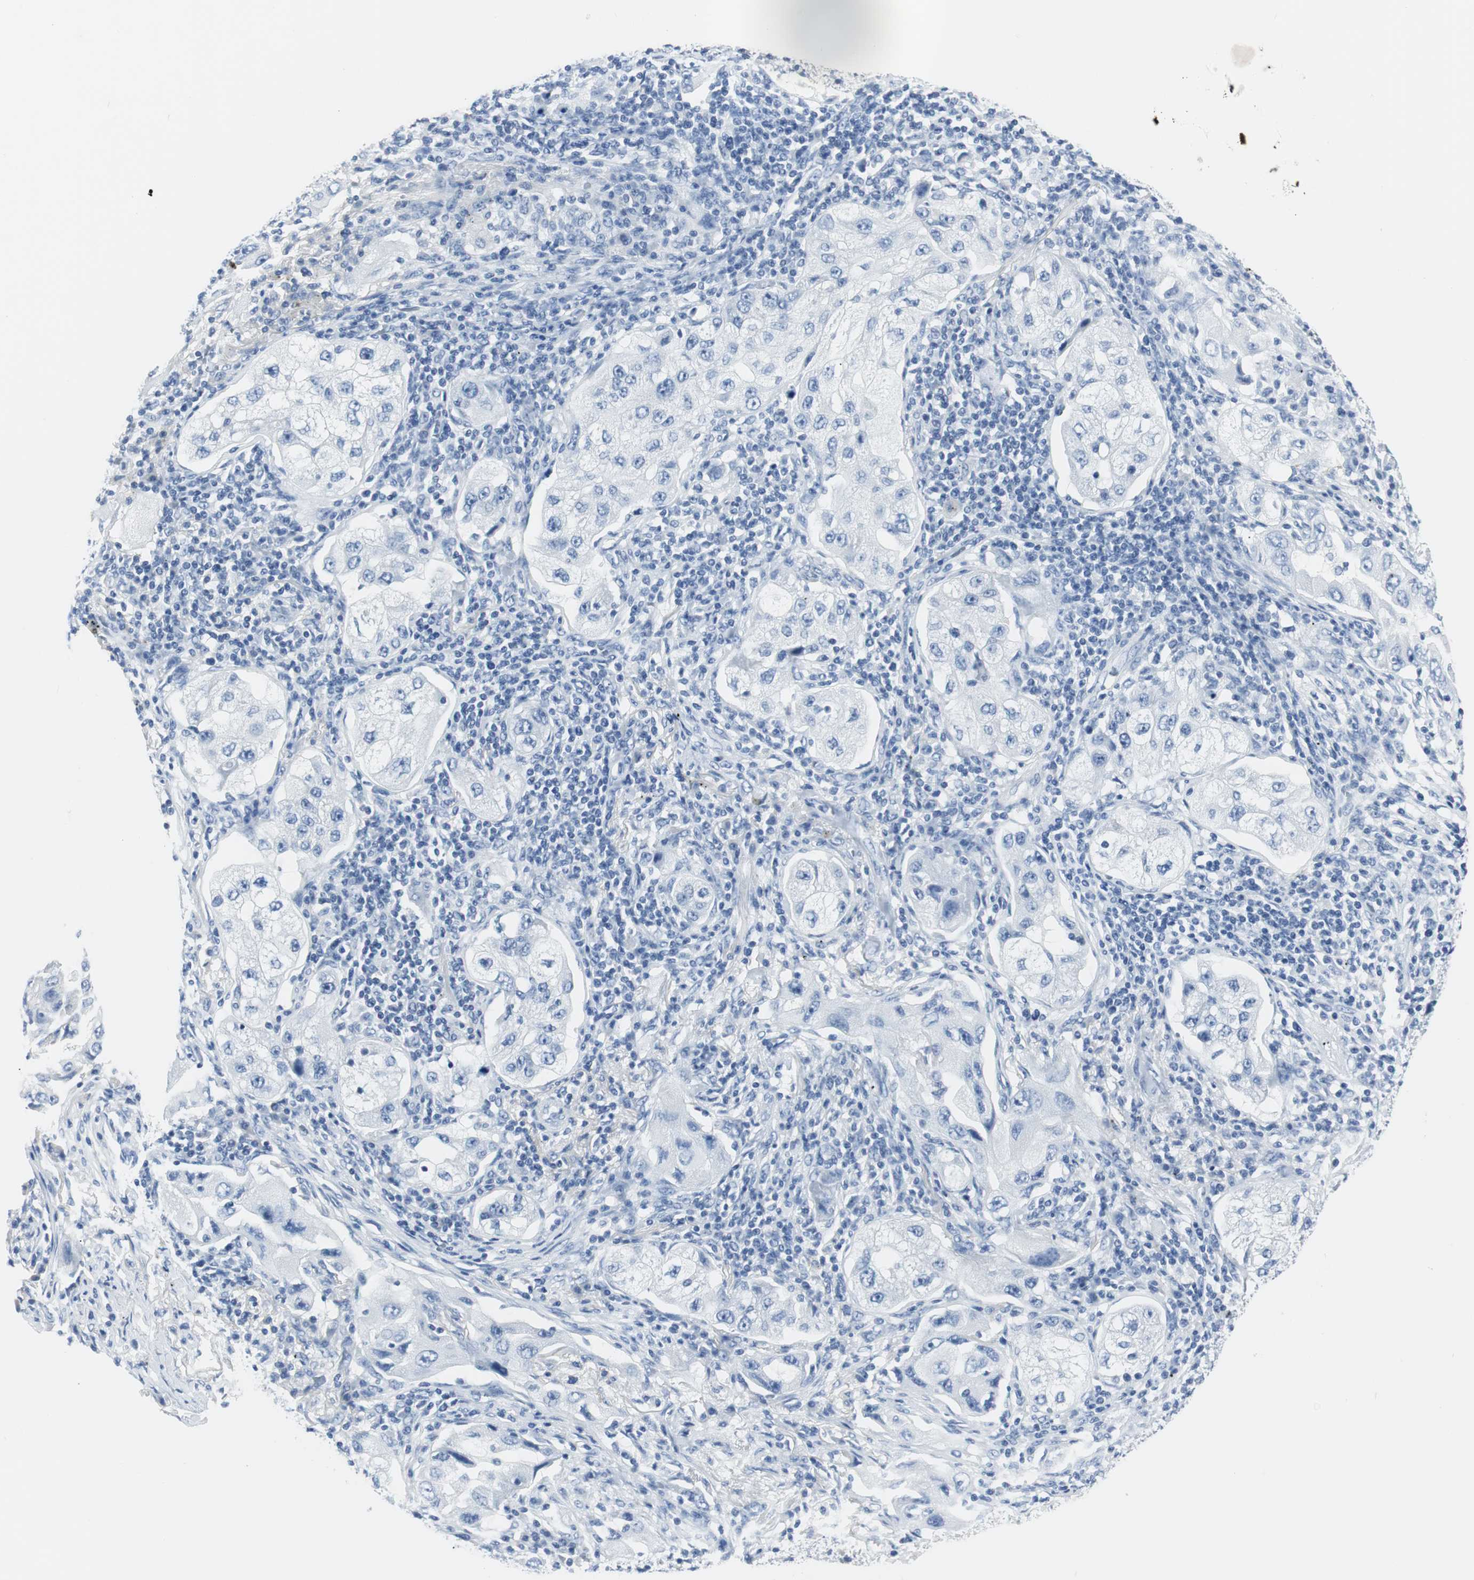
{"staining": {"intensity": "negative", "quantity": "none", "location": "none"}, "tissue": "lung cancer", "cell_type": "Tumor cells", "image_type": "cancer", "snomed": [{"axis": "morphology", "description": "Adenocarcinoma, NOS"}, {"axis": "topography", "description": "Lung"}], "caption": "Immunohistochemistry (IHC) of adenocarcinoma (lung) reveals no positivity in tumor cells. The staining was performed using DAB to visualize the protein expression in brown, while the nuclei were stained in blue with hematoxylin (Magnification: 20x).", "gene": "GAP43", "patient": {"sex": "female", "age": 65}}